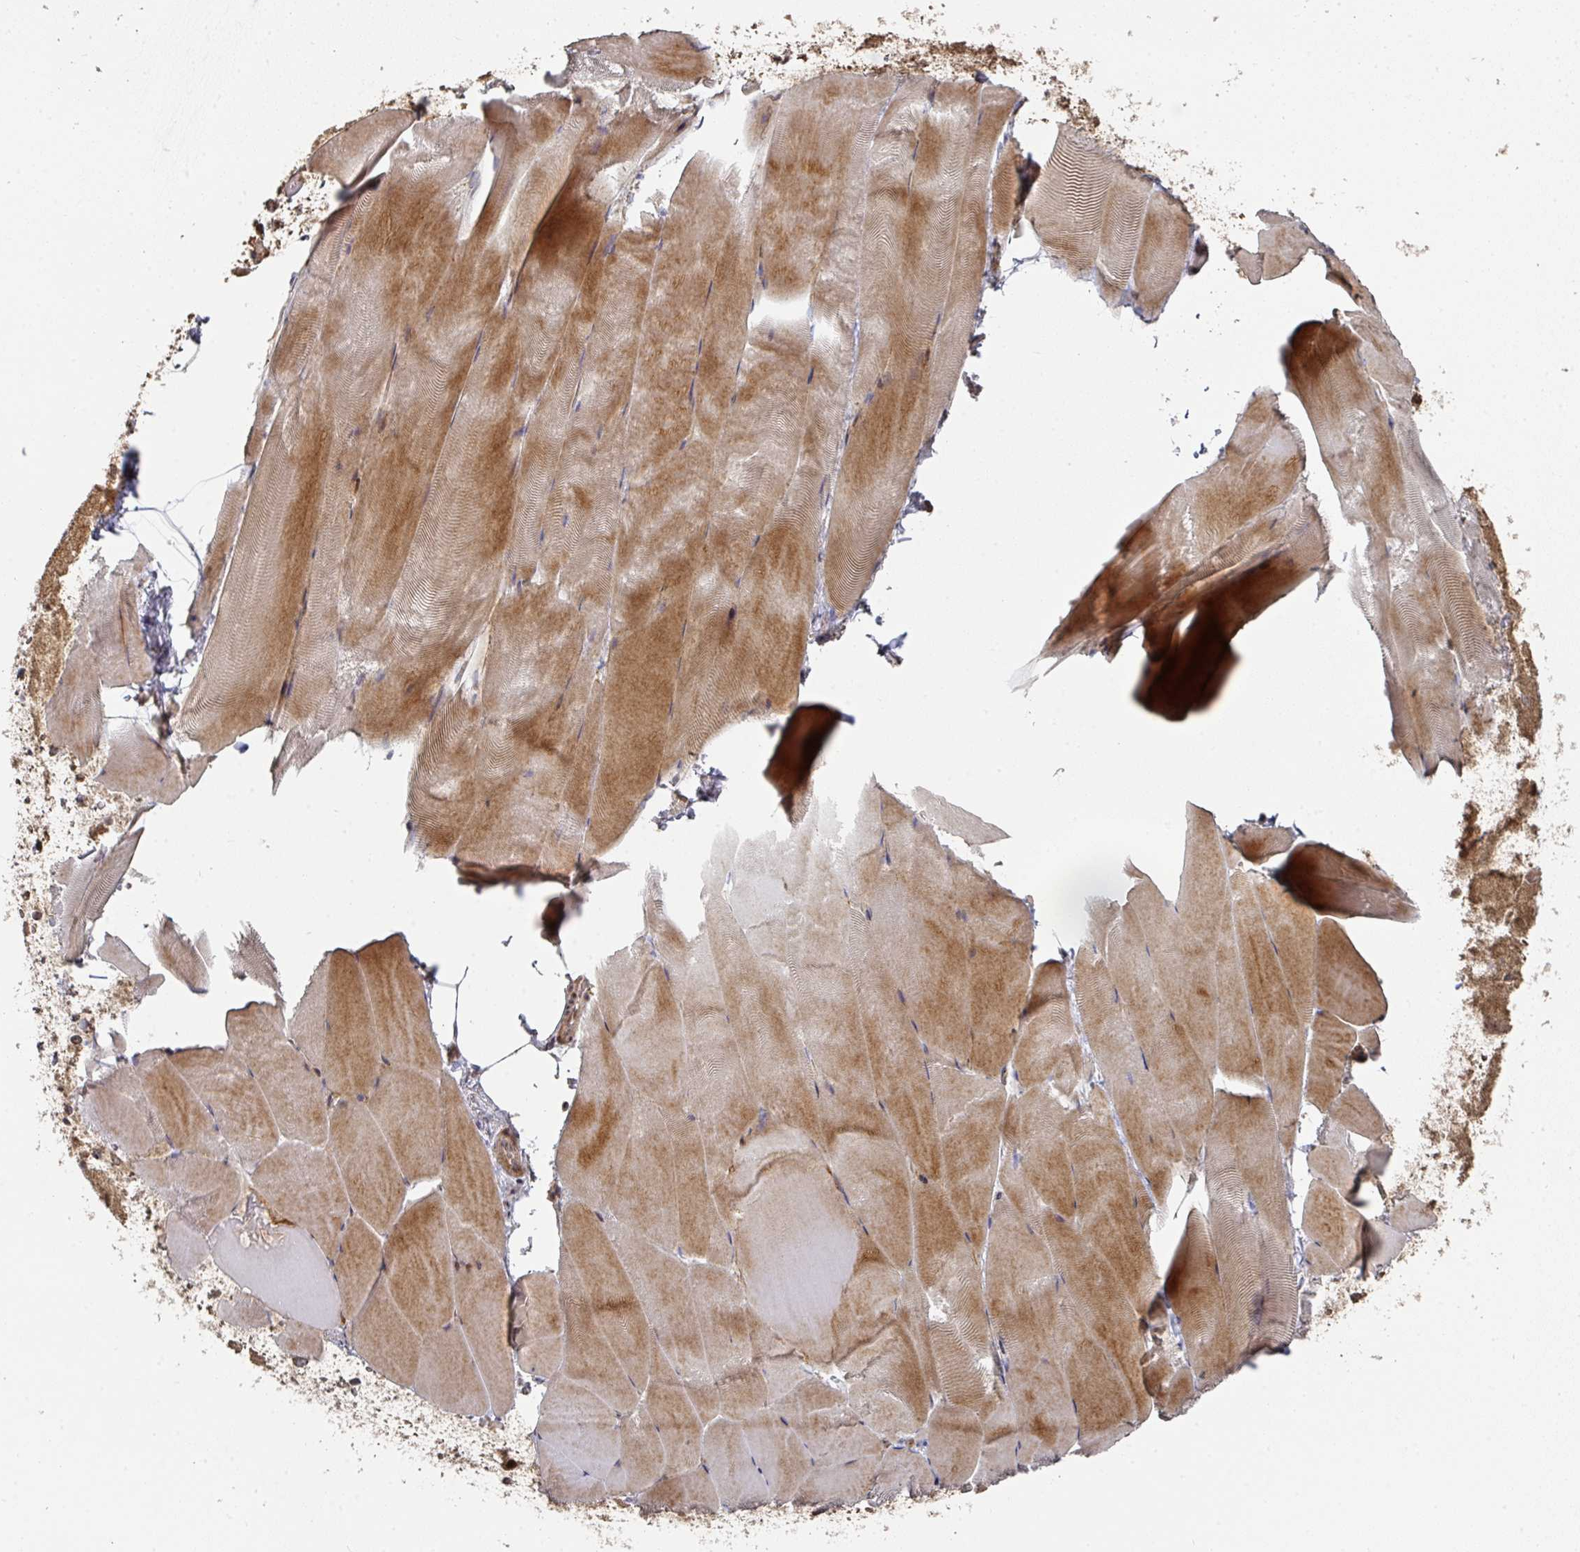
{"staining": {"intensity": "moderate", "quantity": ">75%", "location": "cytoplasmic/membranous"}, "tissue": "skeletal muscle", "cell_type": "Myocytes", "image_type": "normal", "snomed": [{"axis": "morphology", "description": "Normal tissue, NOS"}, {"axis": "topography", "description": "Skeletal muscle"}], "caption": "A micrograph of skeletal muscle stained for a protein exhibits moderate cytoplasmic/membranous brown staining in myocytes.", "gene": "CA7", "patient": {"sex": "female", "age": 64}}